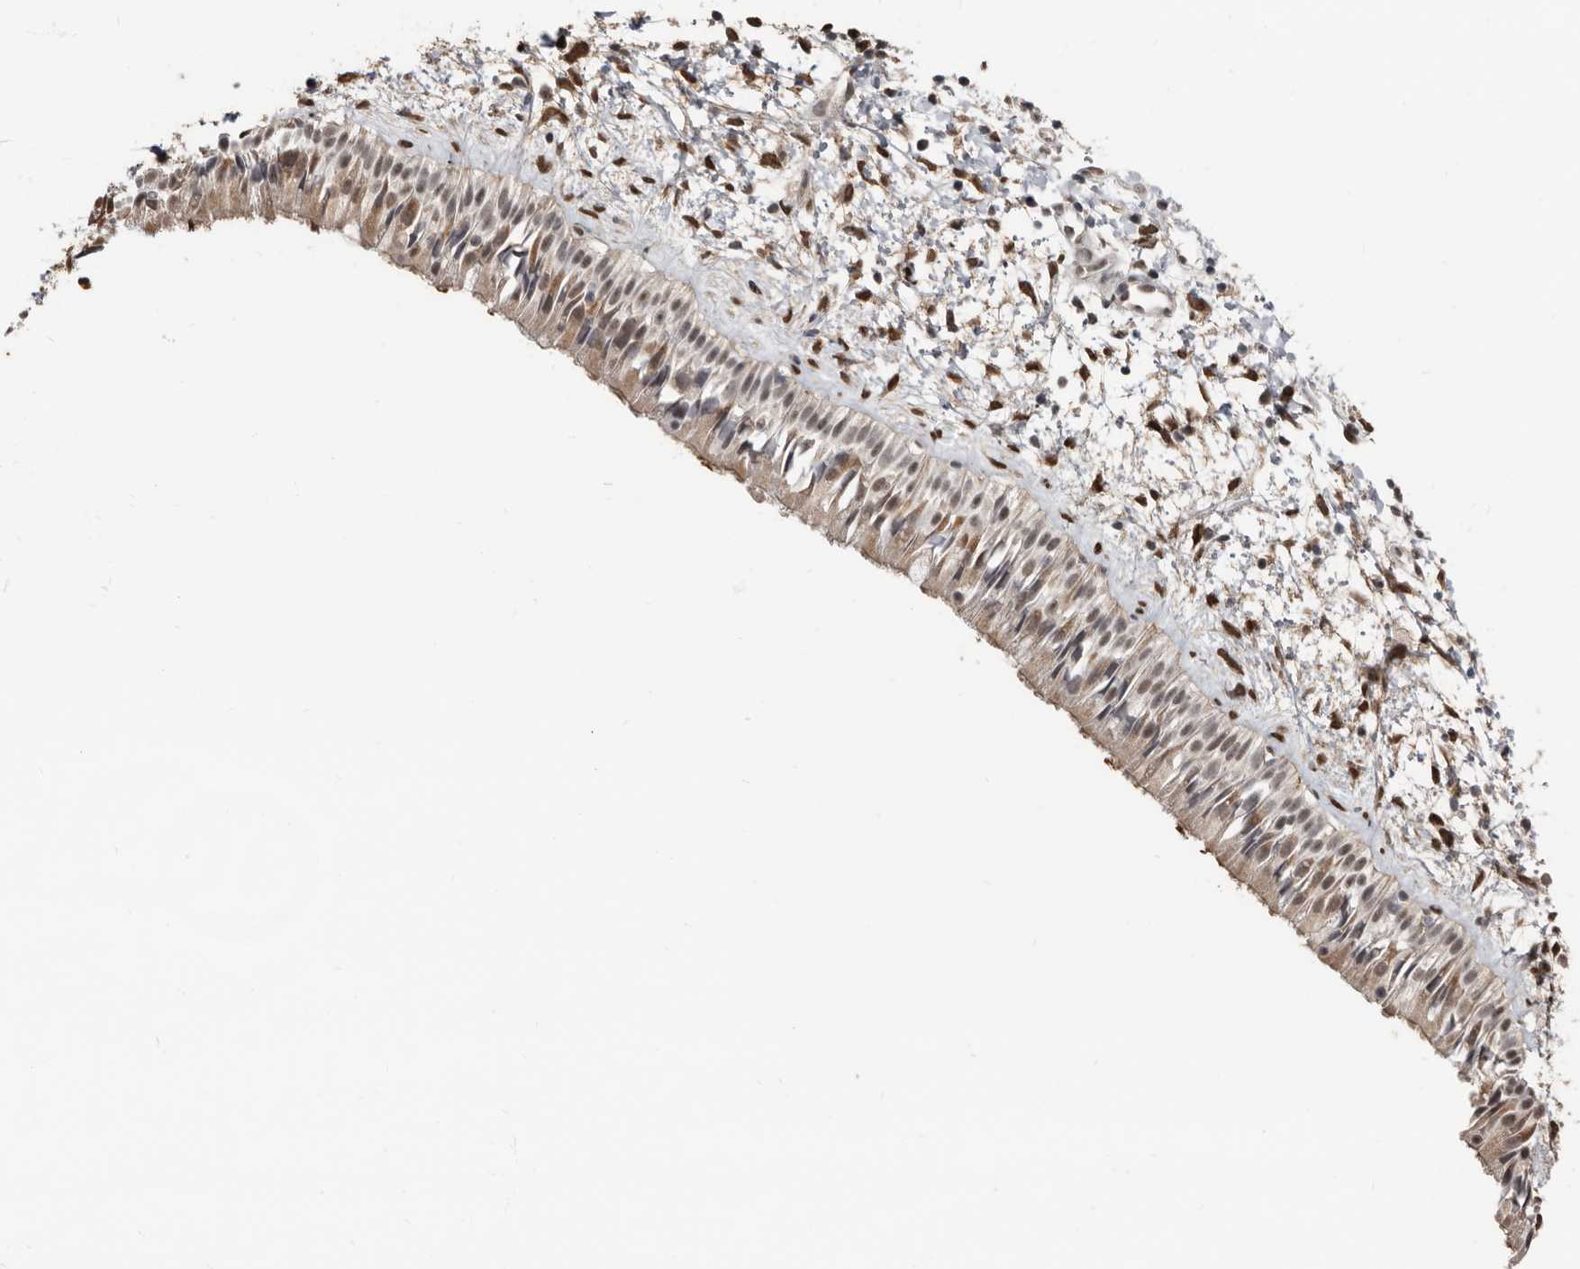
{"staining": {"intensity": "weak", "quantity": ">75%", "location": "cytoplasmic/membranous"}, "tissue": "nasopharynx", "cell_type": "Respiratory epithelial cells", "image_type": "normal", "snomed": [{"axis": "morphology", "description": "Normal tissue, NOS"}, {"axis": "topography", "description": "Nasopharynx"}], "caption": "This image demonstrates immunohistochemistry staining of unremarkable nasopharynx, with low weak cytoplasmic/membranous positivity in about >75% of respiratory epithelial cells.", "gene": "LRGUK", "patient": {"sex": "male", "age": 22}}